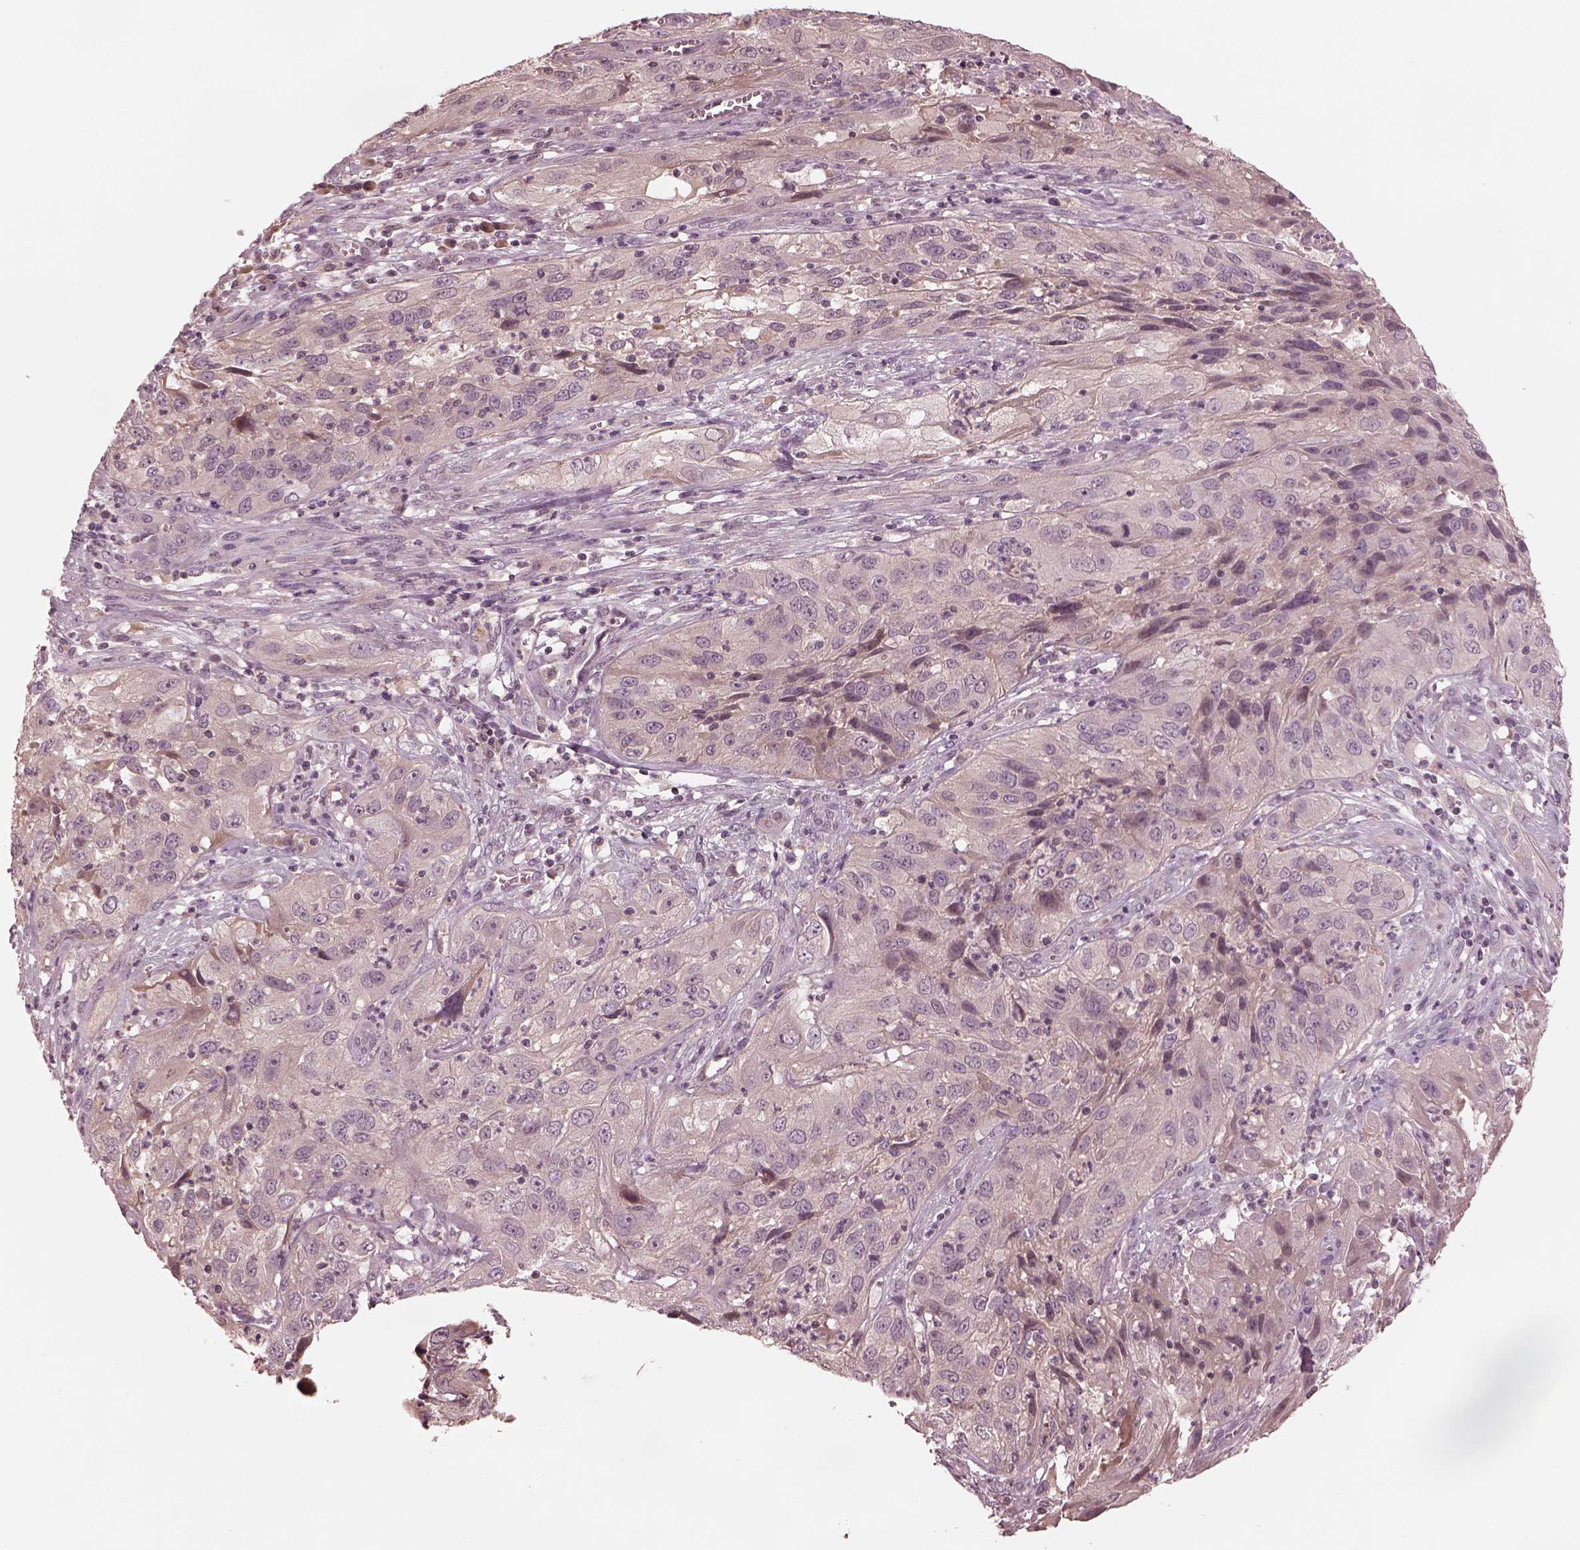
{"staining": {"intensity": "negative", "quantity": "none", "location": "none"}, "tissue": "cervical cancer", "cell_type": "Tumor cells", "image_type": "cancer", "snomed": [{"axis": "morphology", "description": "Squamous cell carcinoma, NOS"}, {"axis": "topography", "description": "Cervix"}], "caption": "This histopathology image is of cervical squamous cell carcinoma stained with immunohistochemistry to label a protein in brown with the nuclei are counter-stained blue. There is no staining in tumor cells. Nuclei are stained in blue.", "gene": "TF", "patient": {"sex": "female", "age": 32}}